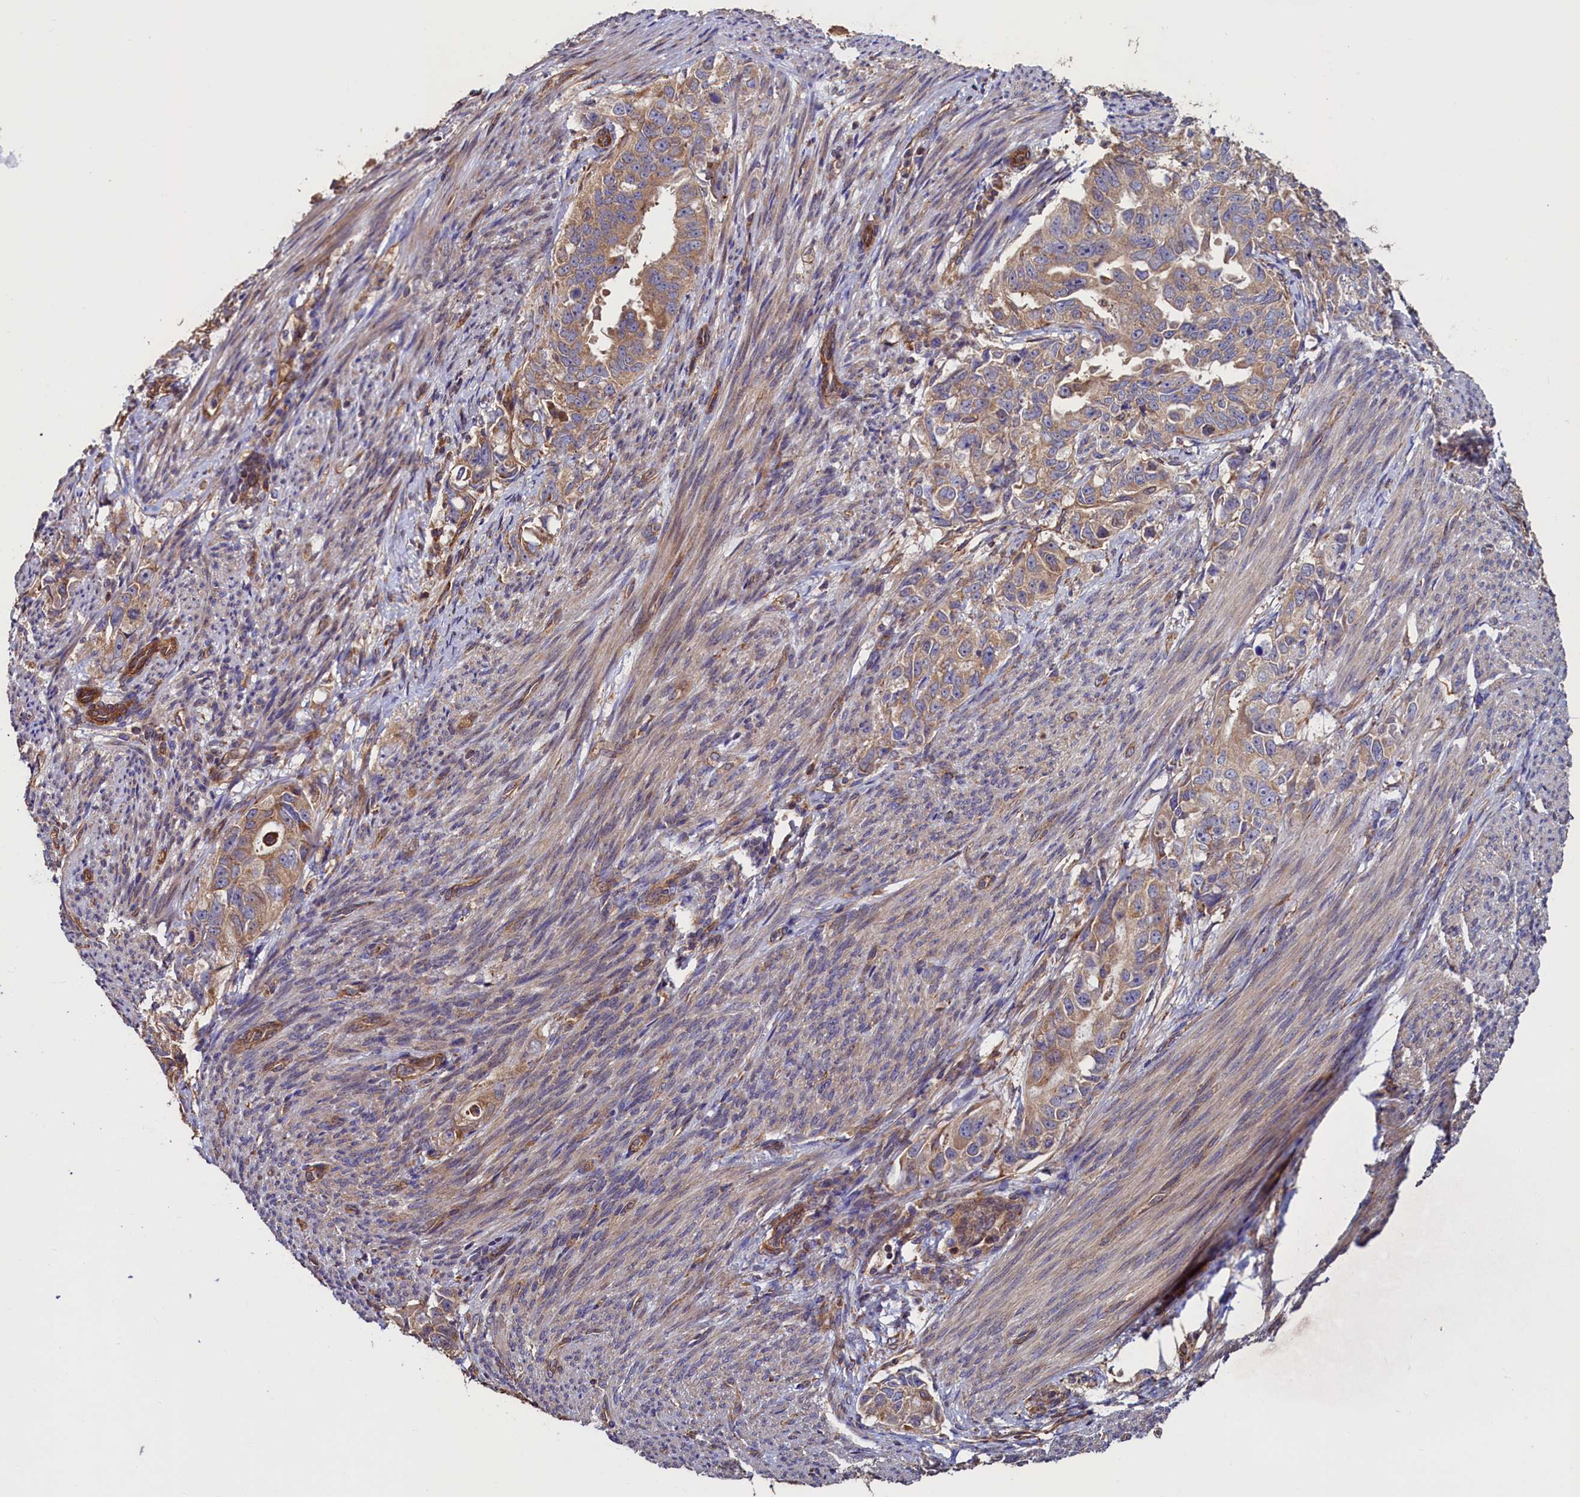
{"staining": {"intensity": "weak", "quantity": ">75%", "location": "cytoplasmic/membranous"}, "tissue": "endometrial cancer", "cell_type": "Tumor cells", "image_type": "cancer", "snomed": [{"axis": "morphology", "description": "Adenocarcinoma, NOS"}, {"axis": "topography", "description": "Endometrium"}], "caption": "Protein staining by IHC reveals weak cytoplasmic/membranous staining in about >75% of tumor cells in endometrial adenocarcinoma.", "gene": "ATXN2L", "patient": {"sex": "female", "age": 65}}